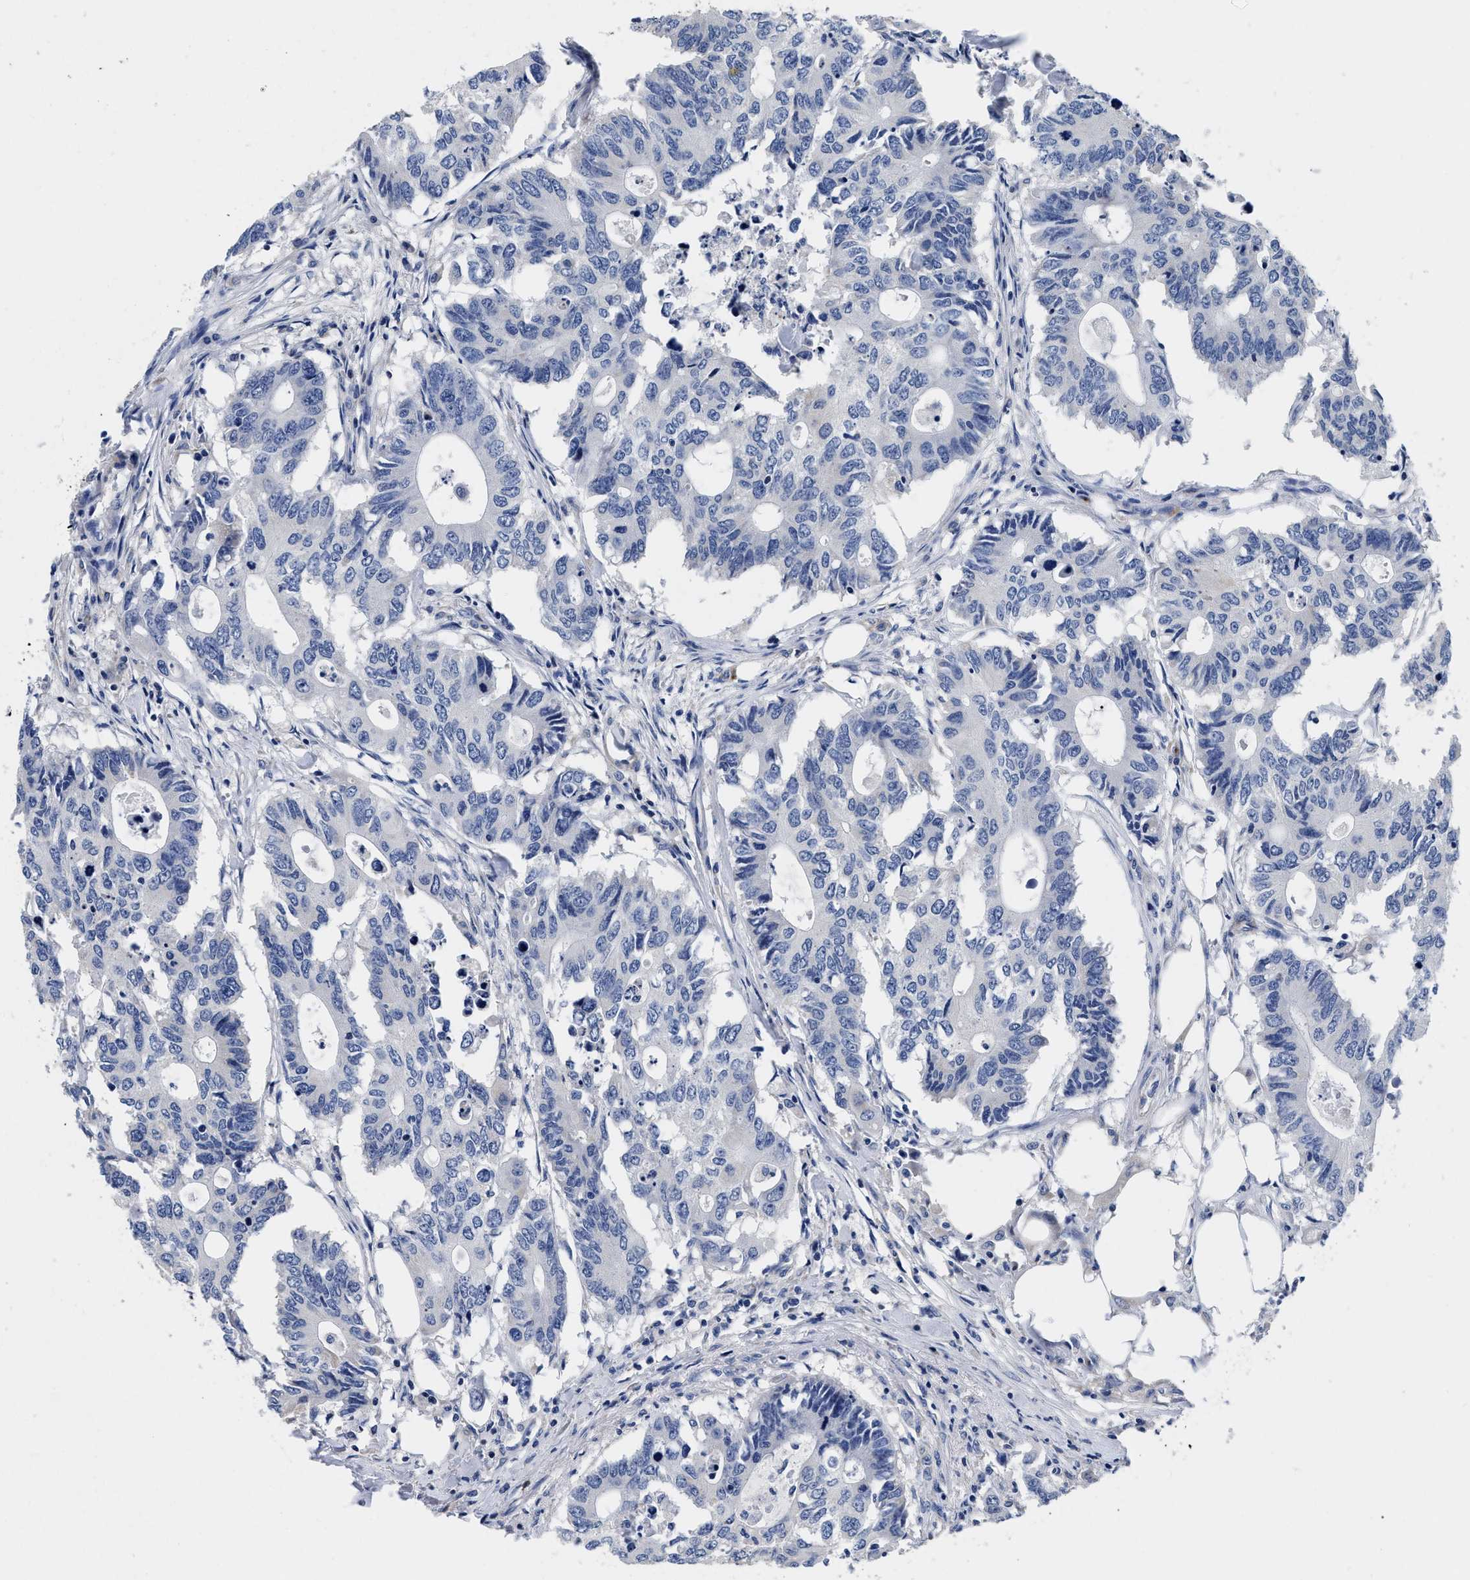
{"staining": {"intensity": "negative", "quantity": "none", "location": "none"}, "tissue": "colorectal cancer", "cell_type": "Tumor cells", "image_type": "cancer", "snomed": [{"axis": "morphology", "description": "Adenocarcinoma, NOS"}, {"axis": "topography", "description": "Colon"}], "caption": "IHC histopathology image of neoplastic tissue: human colorectal adenocarcinoma stained with DAB demonstrates no significant protein staining in tumor cells.", "gene": "SLC35F1", "patient": {"sex": "male", "age": 71}}